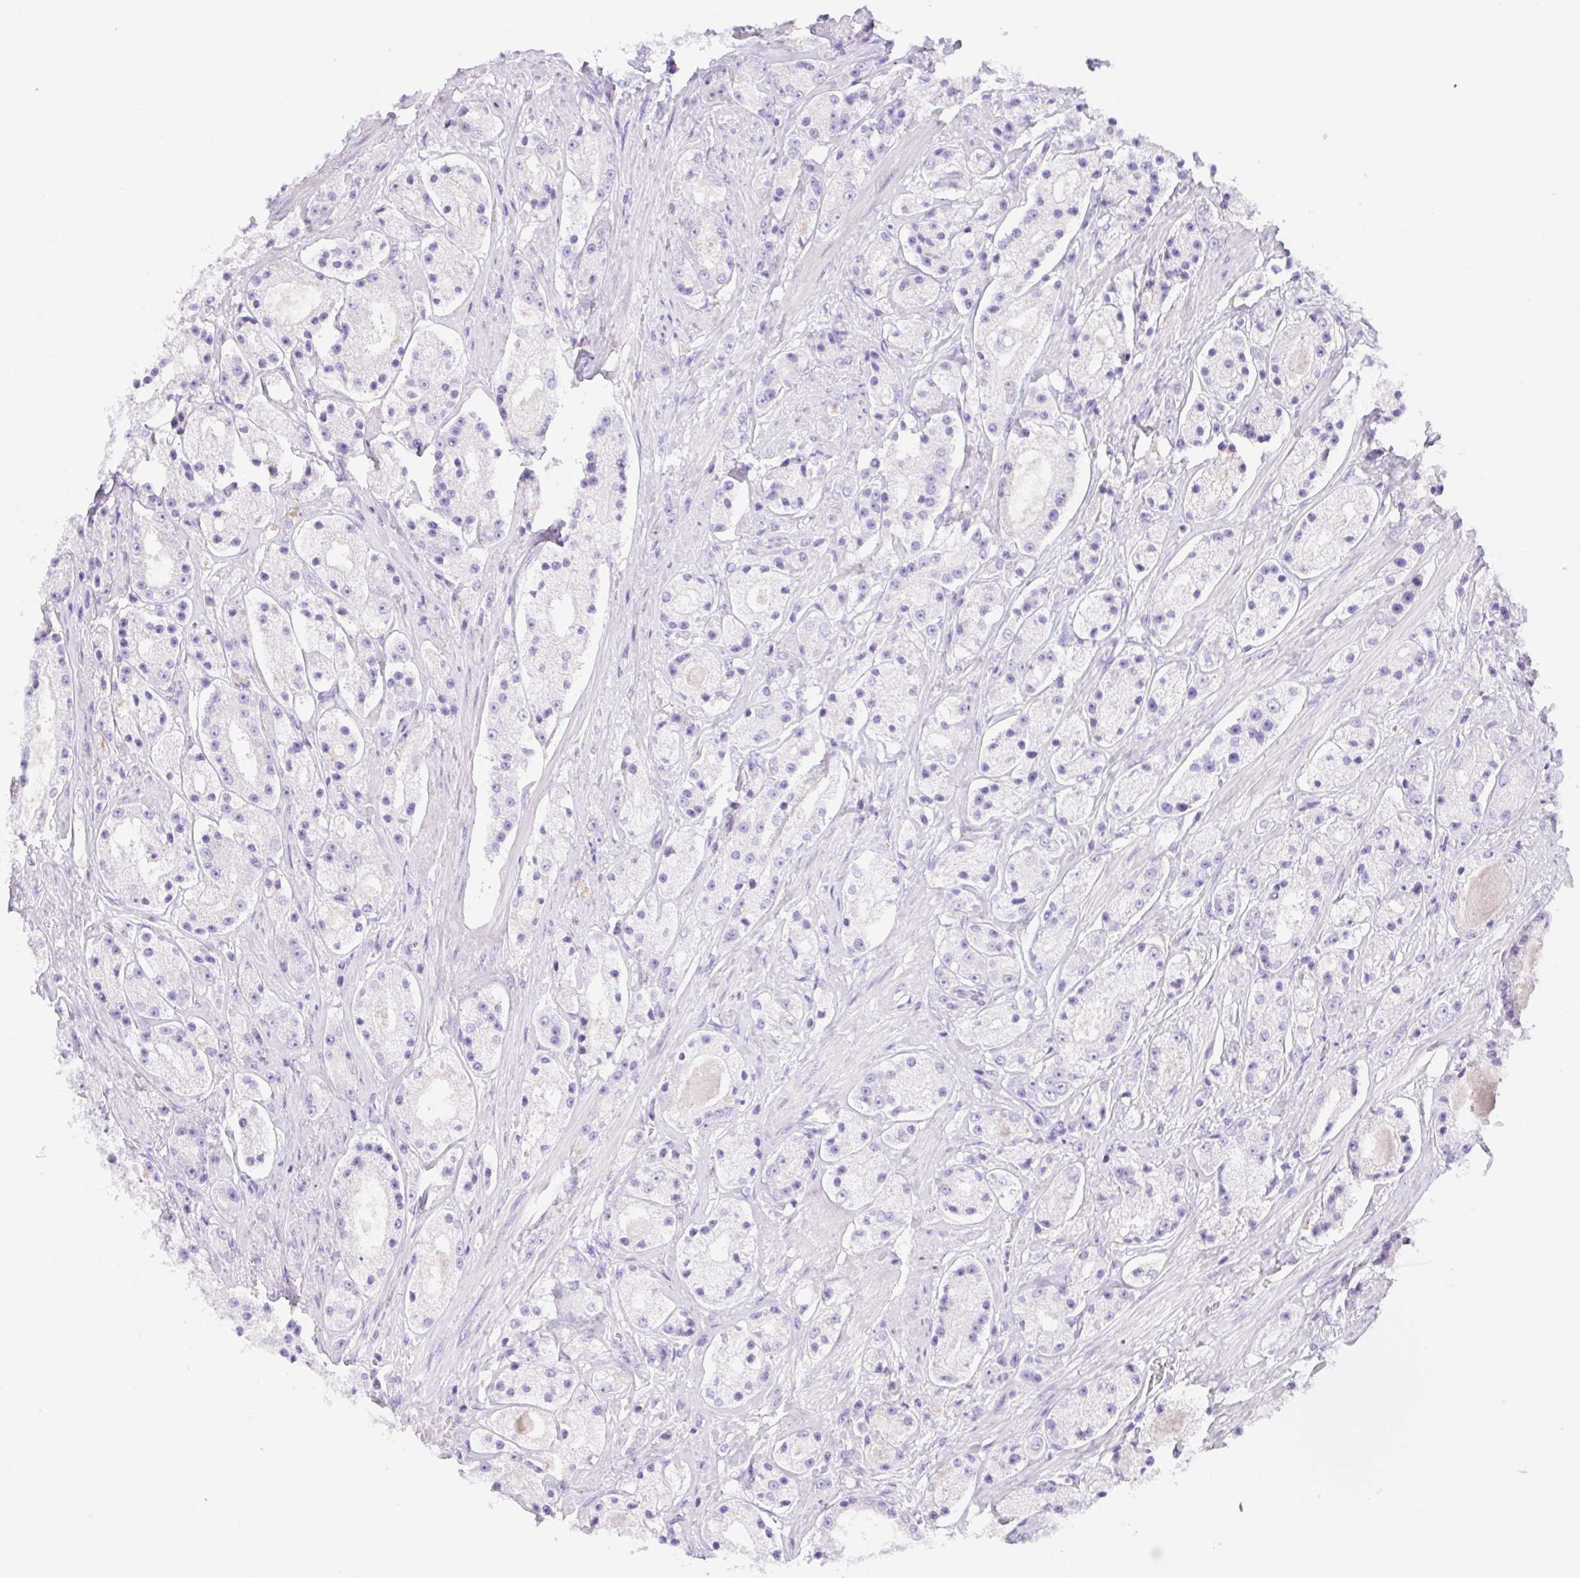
{"staining": {"intensity": "negative", "quantity": "none", "location": "none"}, "tissue": "prostate cancer", "cell_type": "Tumor cells", "image_type": "cancer", "snomed": [{"axis": "morphology", "description": "Adenocarcinoma, High grade"}, {"axis": "topography", "description": "Prostate"}], "caption": "Tumor cells show no significant positivity in prostate adenocarcinoma (high-grade).", "gene": "KLK8", "patient": {"sex": "male", "age": 67}}